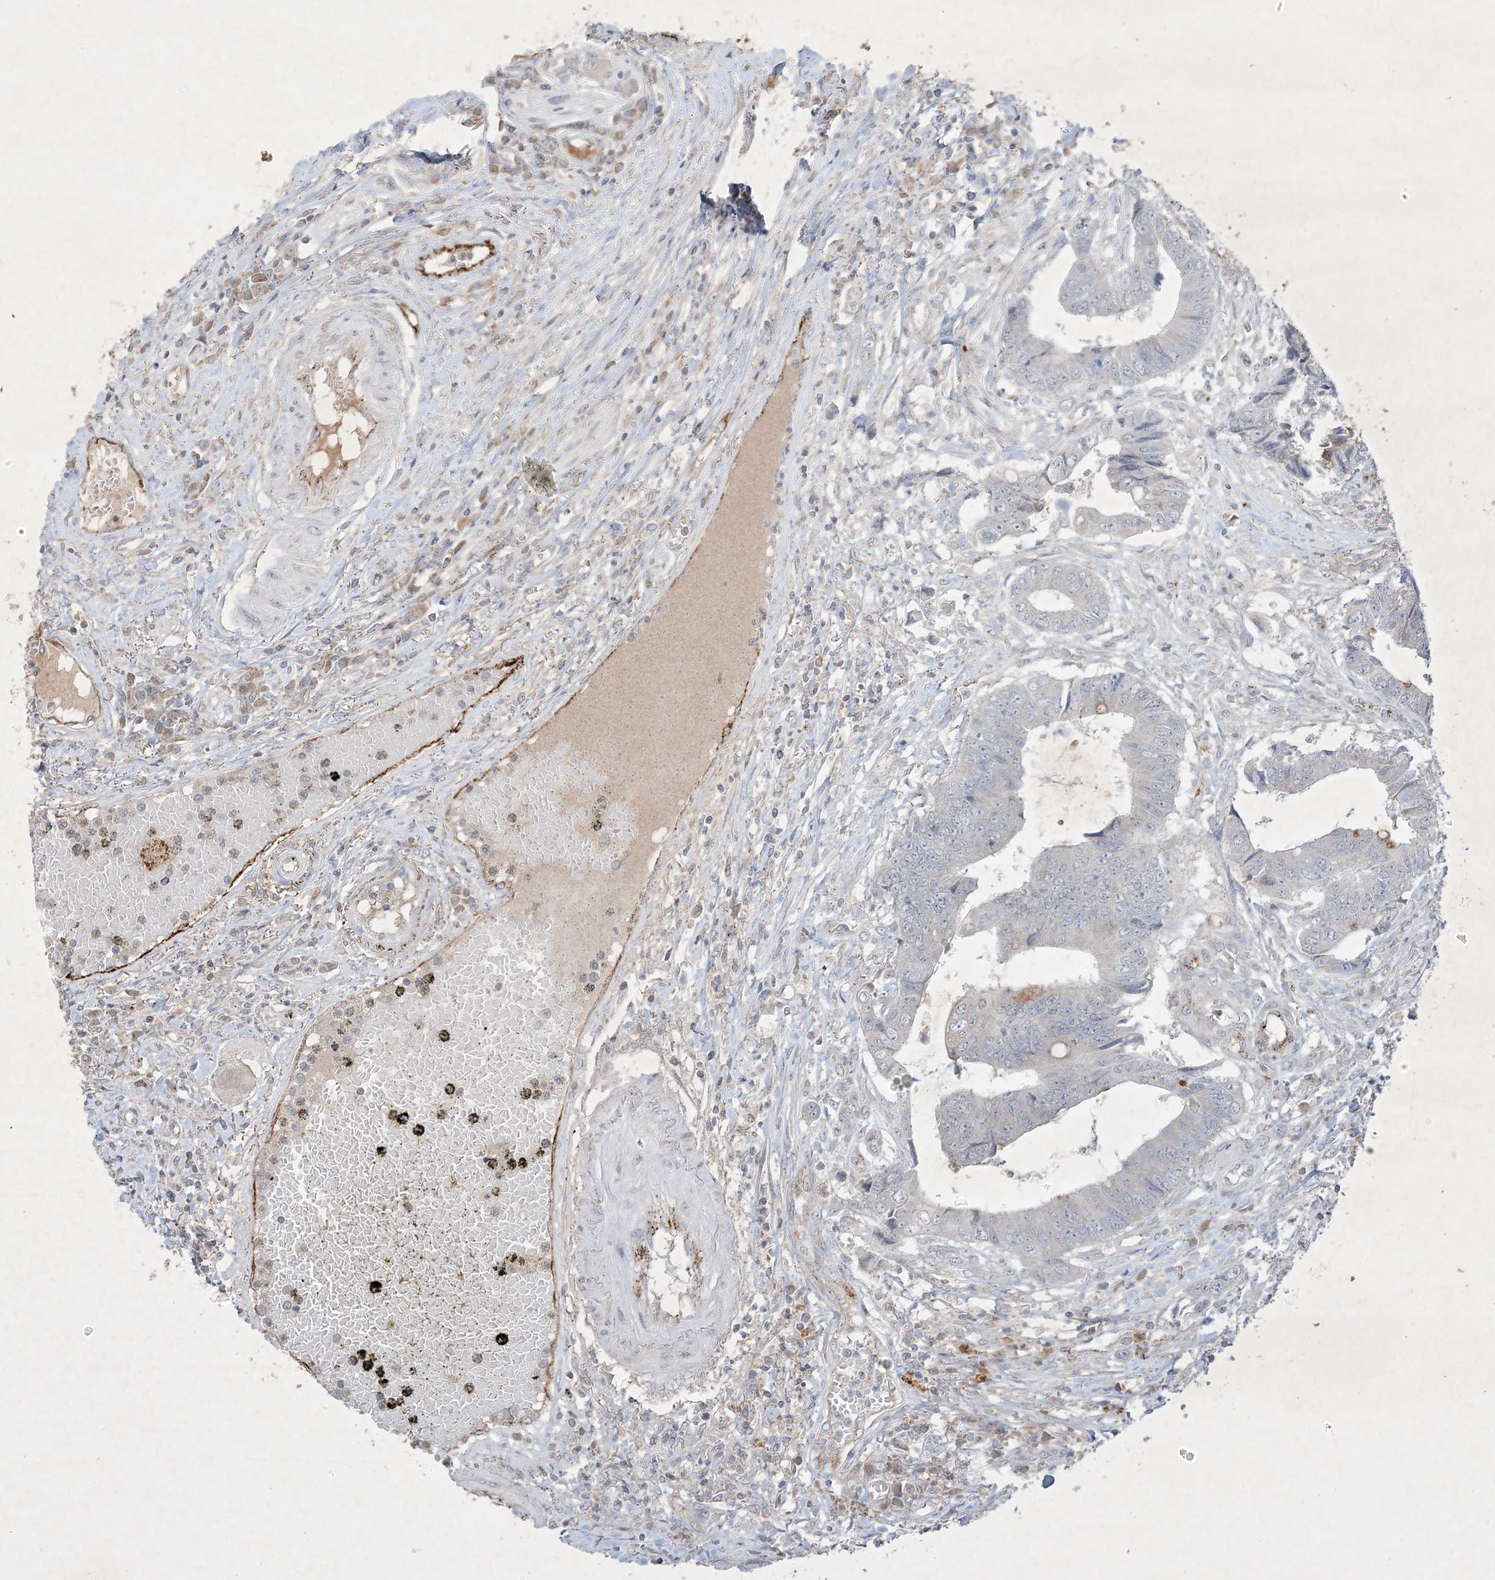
{"staining": {"intensity": "negative", "quantity": "none", "location": "none"}, "tissue": "colorectal cancer", "cell_type": "Tumor cells", "image_type": "cancer", "snomed": [{"axis": "morphology", "description": "Adenocarcinoma, NOS"}, {"axis": "topography", "description": "Rectum"}], "caption": "DAB immunohistochemical staining of colorectal cancer exhibits no significant expression in tumor cells.", "gene": "PRSS36", "patient": {"sex": "male", "age": 84}}